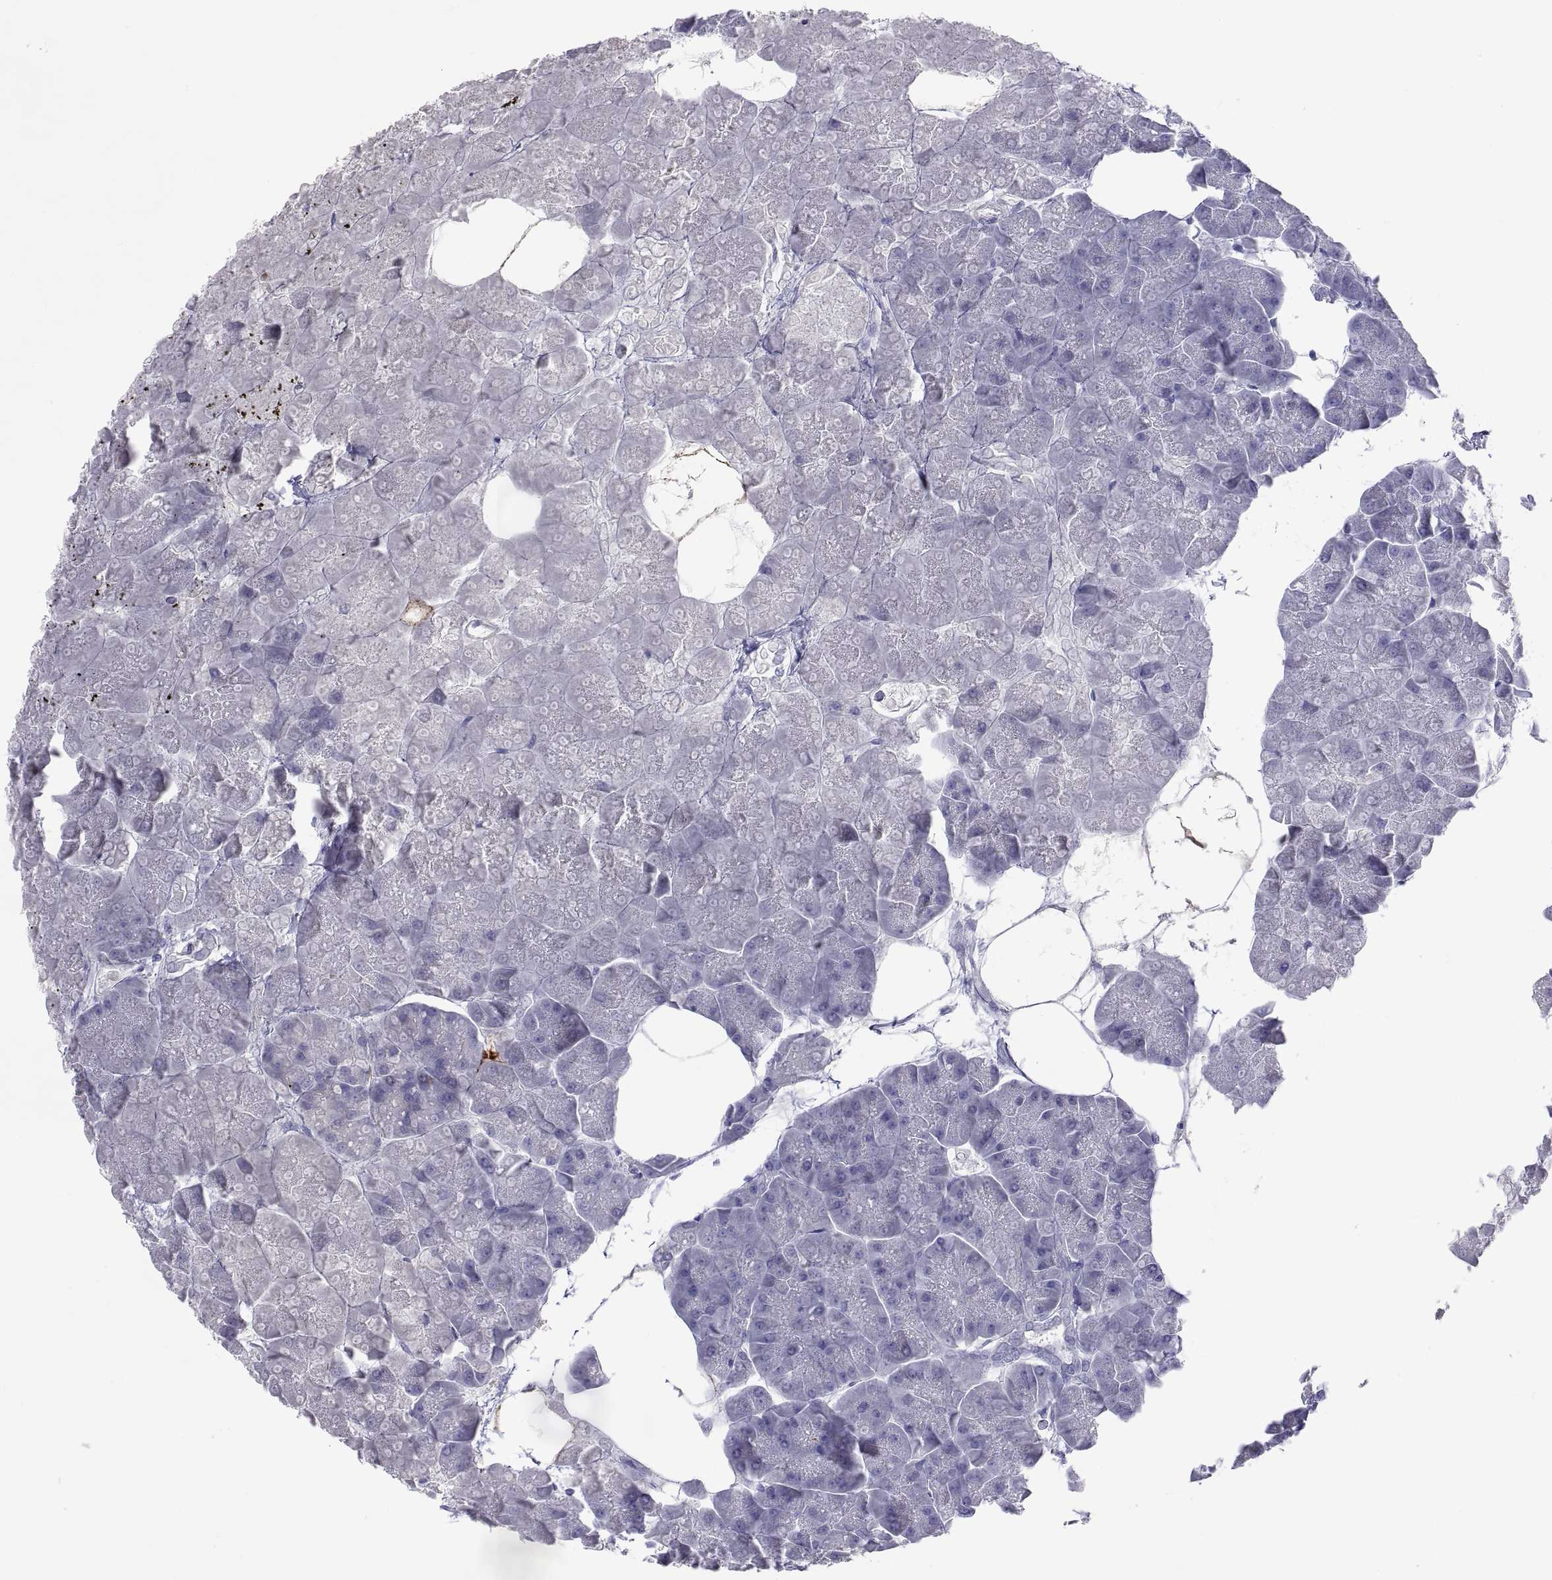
{"staining": {"intensity": "negative", "quantity": "none", "location": "none"}, "tissue": "pancreas", "cell_type": "Exocrine glandular cells", "image_type": "normal", "snomed": [{"axis": "morphology", "description": "Normal tissue, NOS"}, {"axis": "topography", "description": "Adipose tissue"}, {"axis": "topography", "description": "Pancreas"}, {"axis": "topography", "description": "Peripheral nerve tissue"}], "caption": "Protein analysis of unremarkable pancreas displays no significant positivity in exocrine glandular cells.", "gene": "BSPH1", "patient": {"sex": "female", "age": 58}}